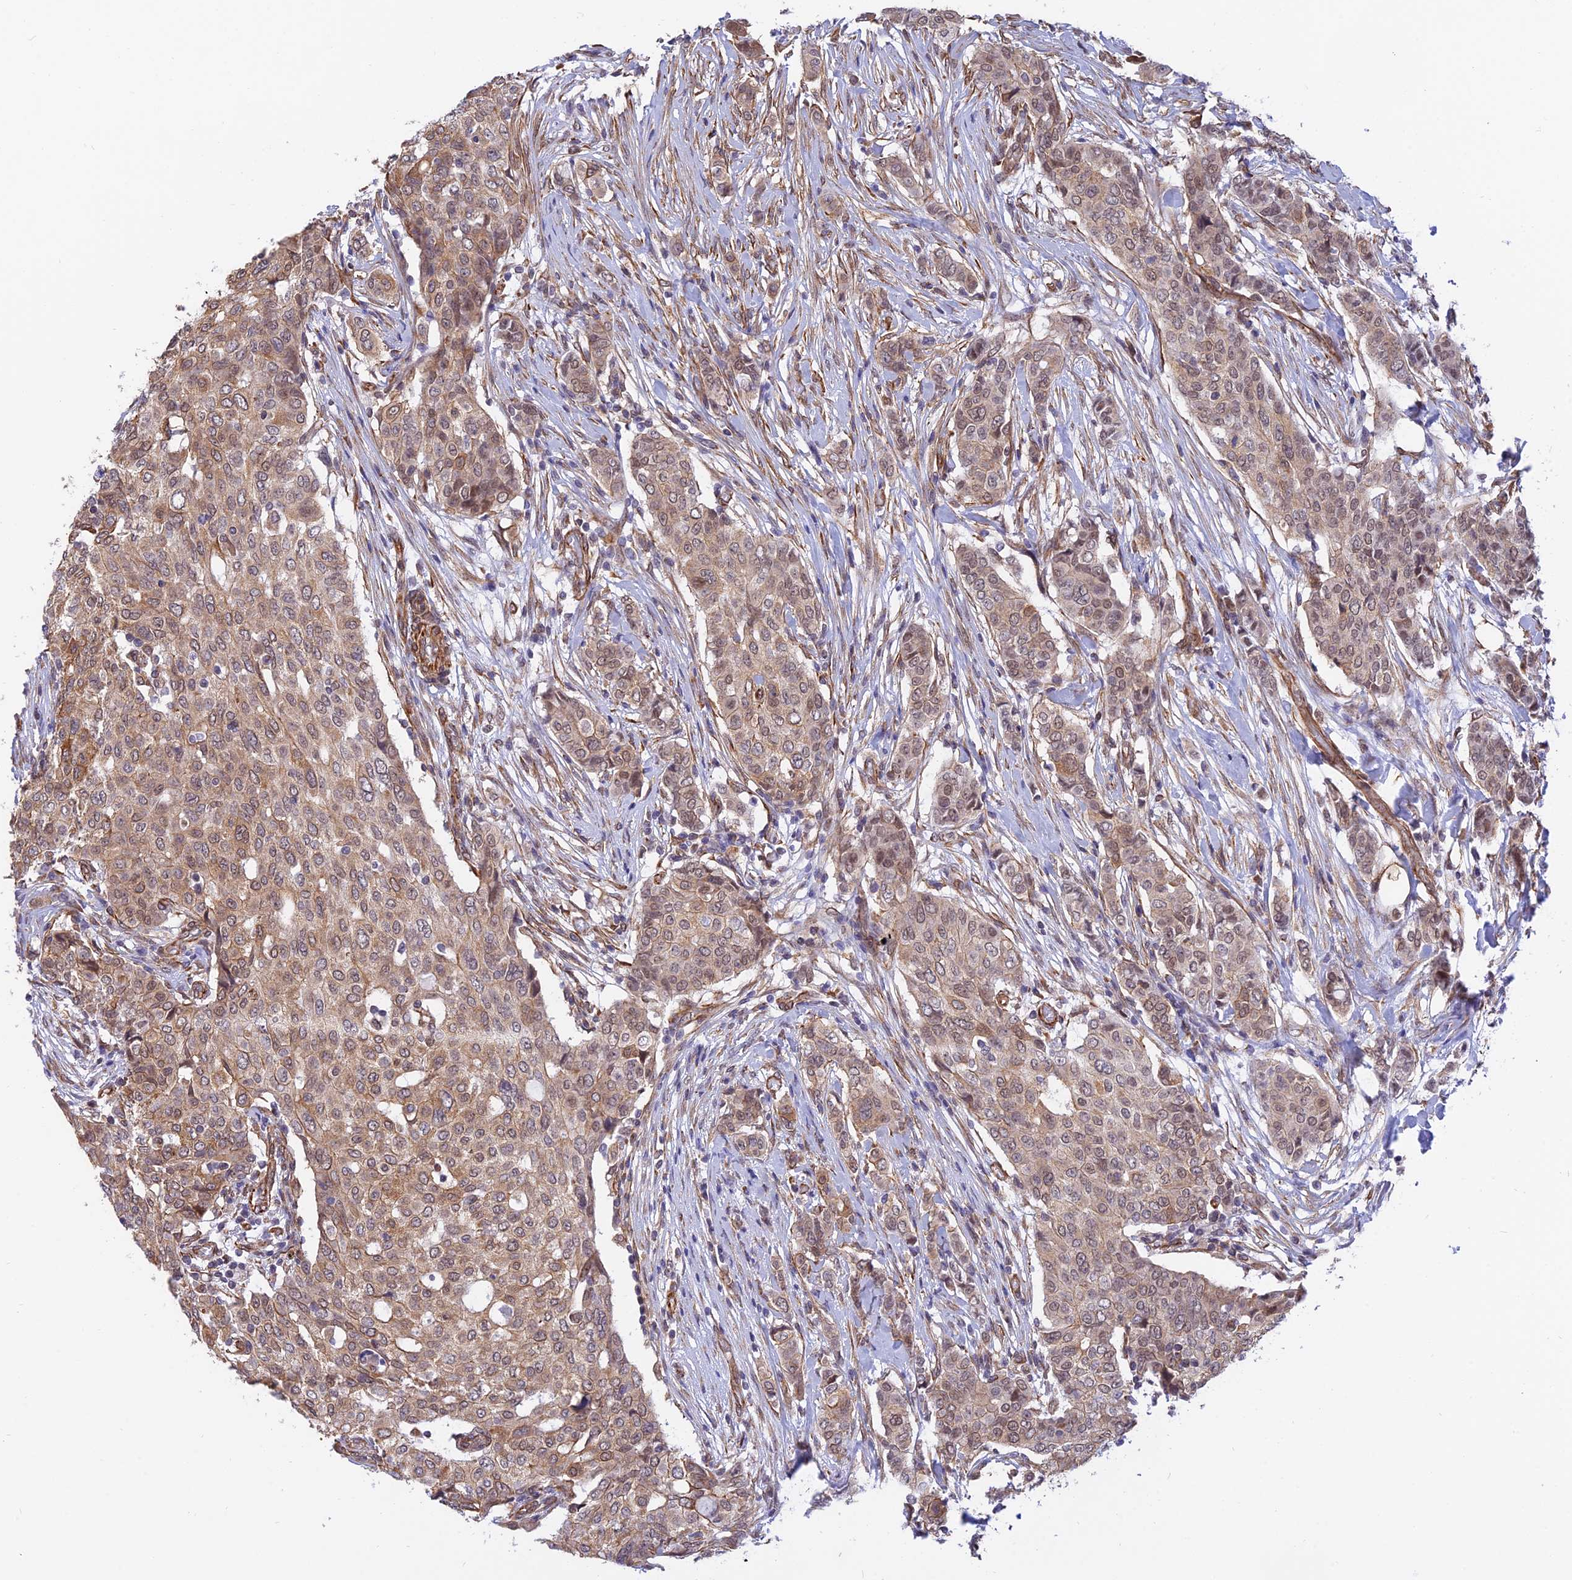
{"staining": {"intensity": "moderate", "quantity": ">75%", "location": "cytoplasmic/membranous,nuclear"}, "tissue": "breast cancer", "cell_type": "Tumor cells", "image_type": "cancer", "snomed": [{"axis": "morphology", "description": "Lobular carcinoma"}, {"axis": "topography", "description": "Breast"}], "caption": "A brown stain highlights moderate cytoplasmic/membranous and nuclear staining of a protein in human breast cancer (lobular carcinoma) tumor cells.", "gene": "PAGR1", "patient": {"sex": "female", "age": 51}}